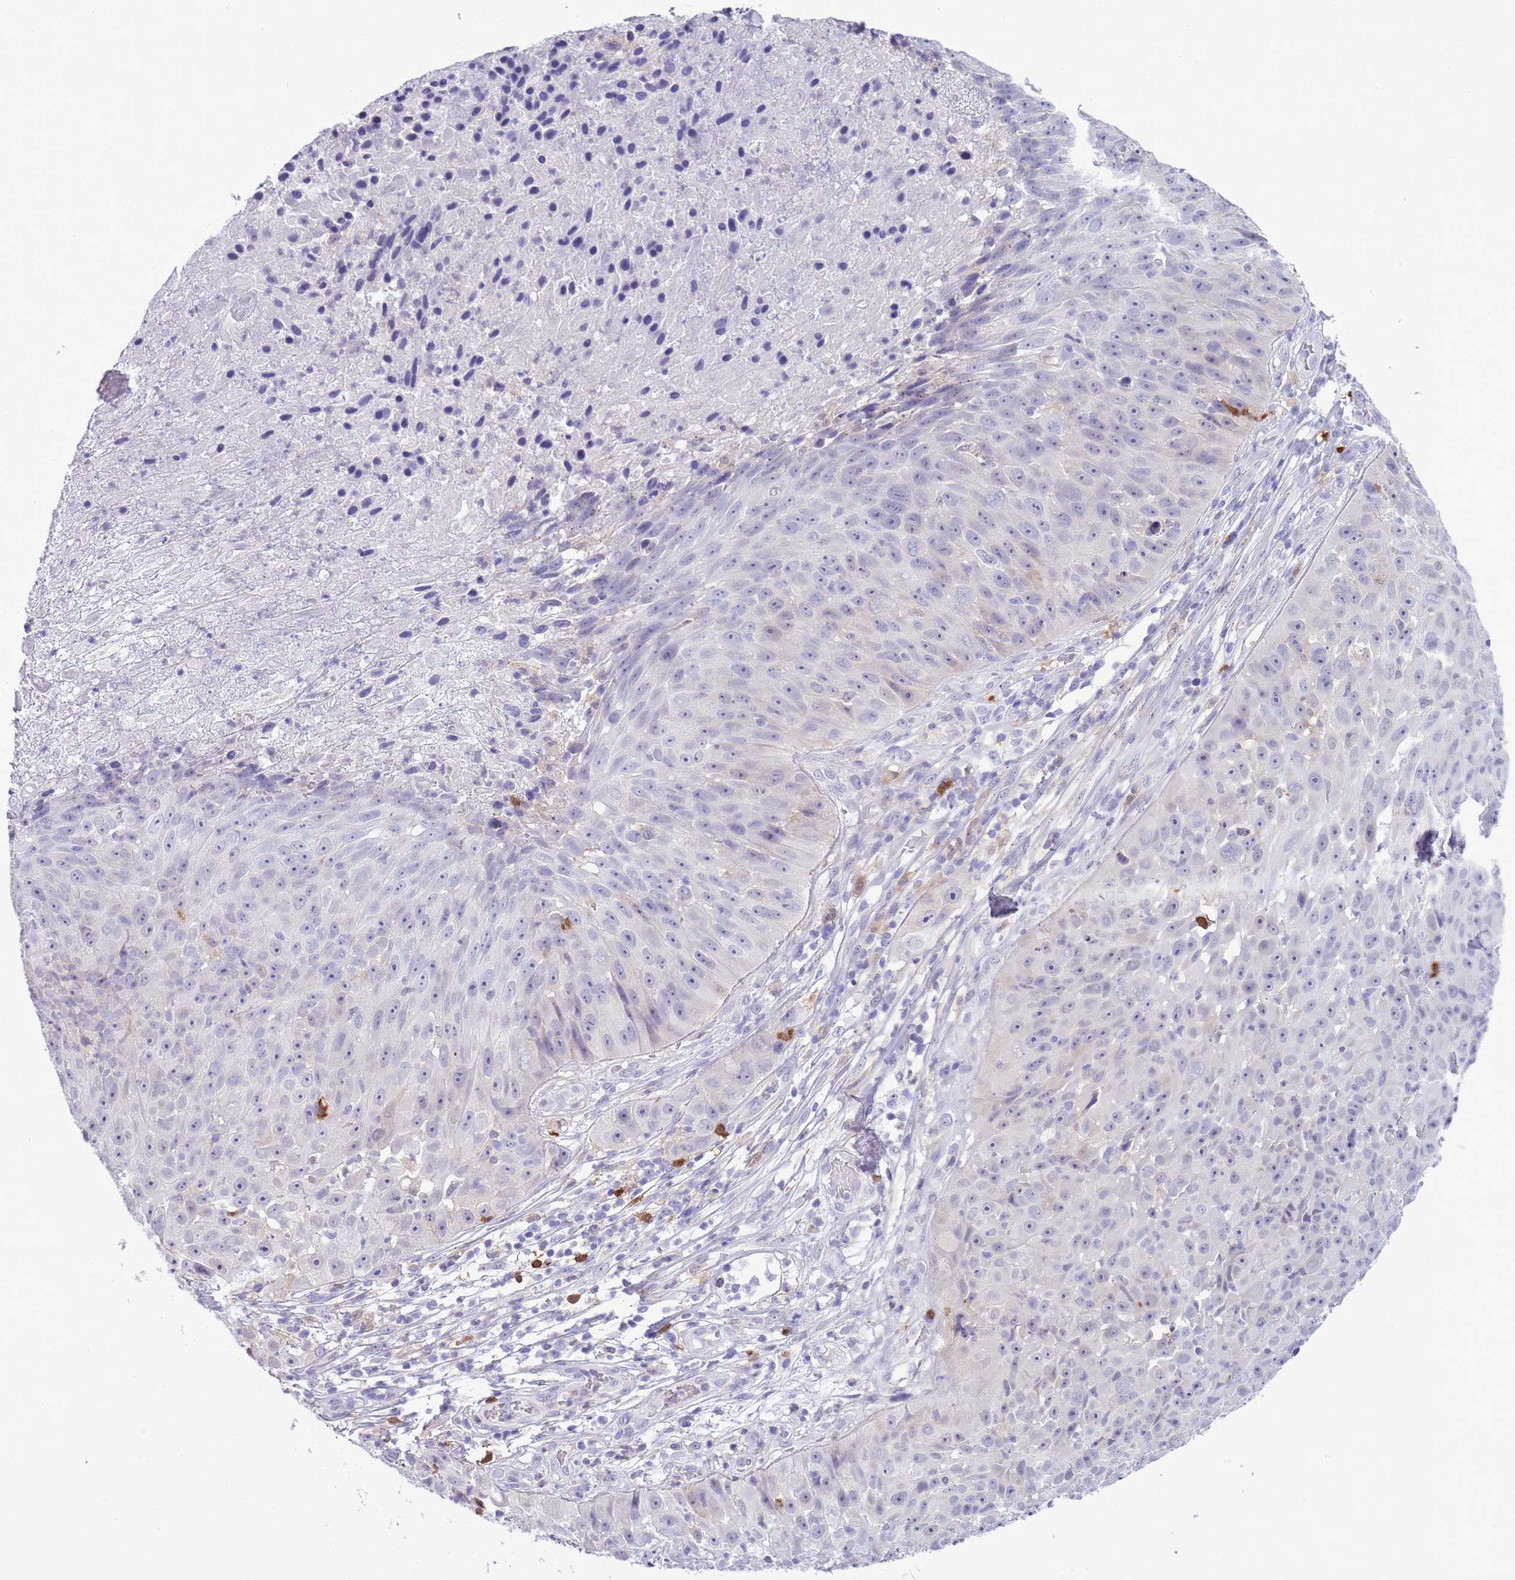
{"staining": {"intensity": "negative", "quantity": "none", "location": "none"}, "tissue": "skin cancer", "cell_type": "Tumor cells", "image_type": "cancer", "snomed": [{"axis": "morphology", "description": "Squamous cell carcinoma, NOS"}, {"axis": "topography", "description": "Skin"}], "caption": "High magnification brightfield microscopy of skin cancer (squamous cell carcinoma) stained with DAB (brown) and counterstained with hematoxylin (blue): tumor cells show no significant staining.", "gene": "PFKFB2", "patient": {"sex": "female", "age": 87}}